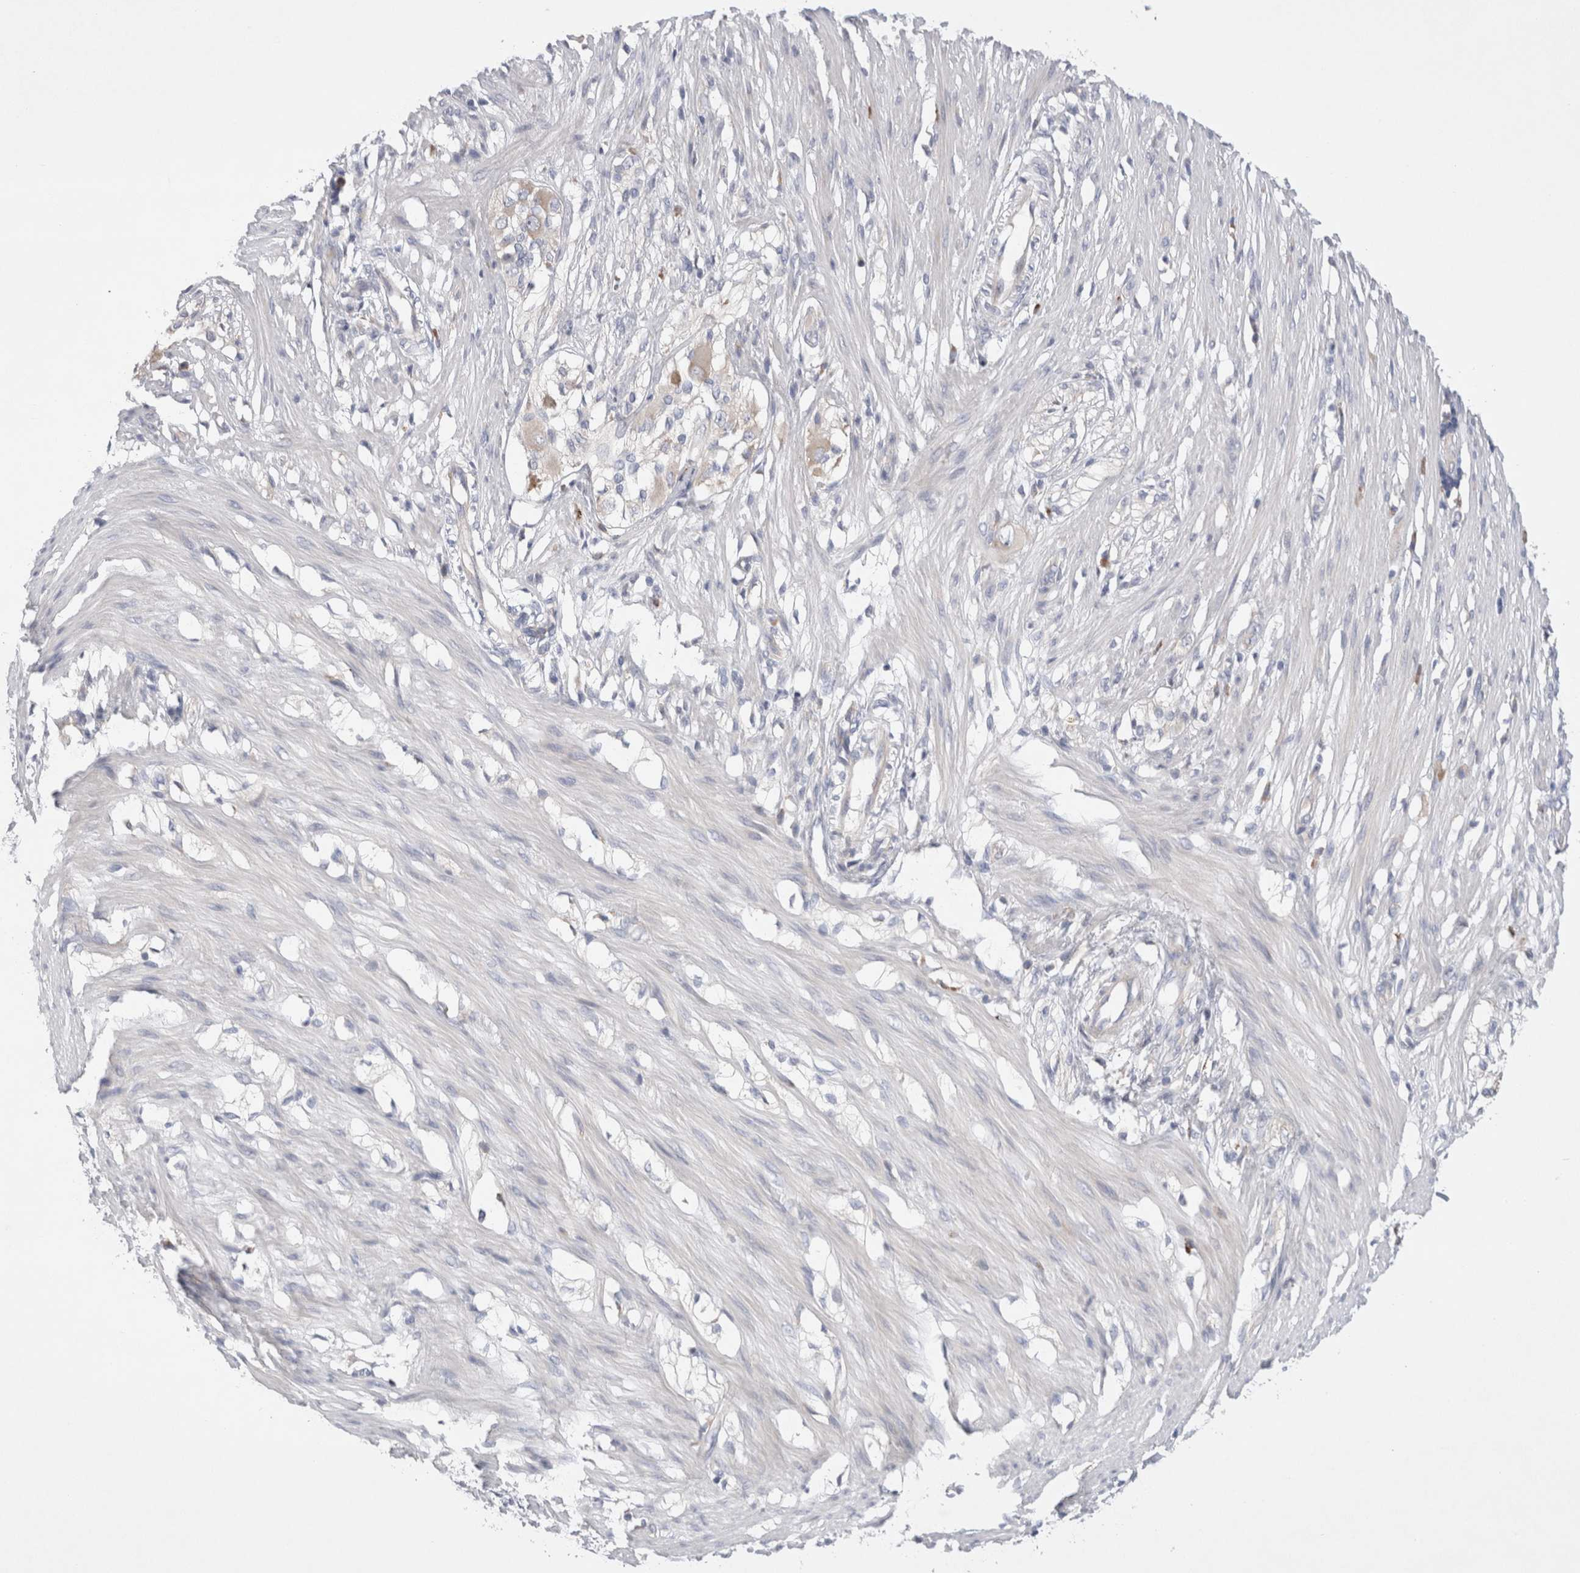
{"staining": {"intensity": "negative", "quantity": "none", "location": "none"}, "tissue": "smooth muscle", "cell_type": "Smooth muscle cells", "image_type": "normal", "snomed": [{"axis": "morphology", "description": "Normal tissue, NOS"}, {"axis": "morphology", "description": "Adenocarcinoma, NOS"}, {"axis": "topography", "description": "Smooth muscle"}, {"axis": "topography", "description": "Colon"}], "caption": "This is an IHC histopathology image of normal smooth muscle. There is no positivity in smooth muscle cells.", "gene": "RBM12B", "patient": {"sex": "male", "age": 14}}